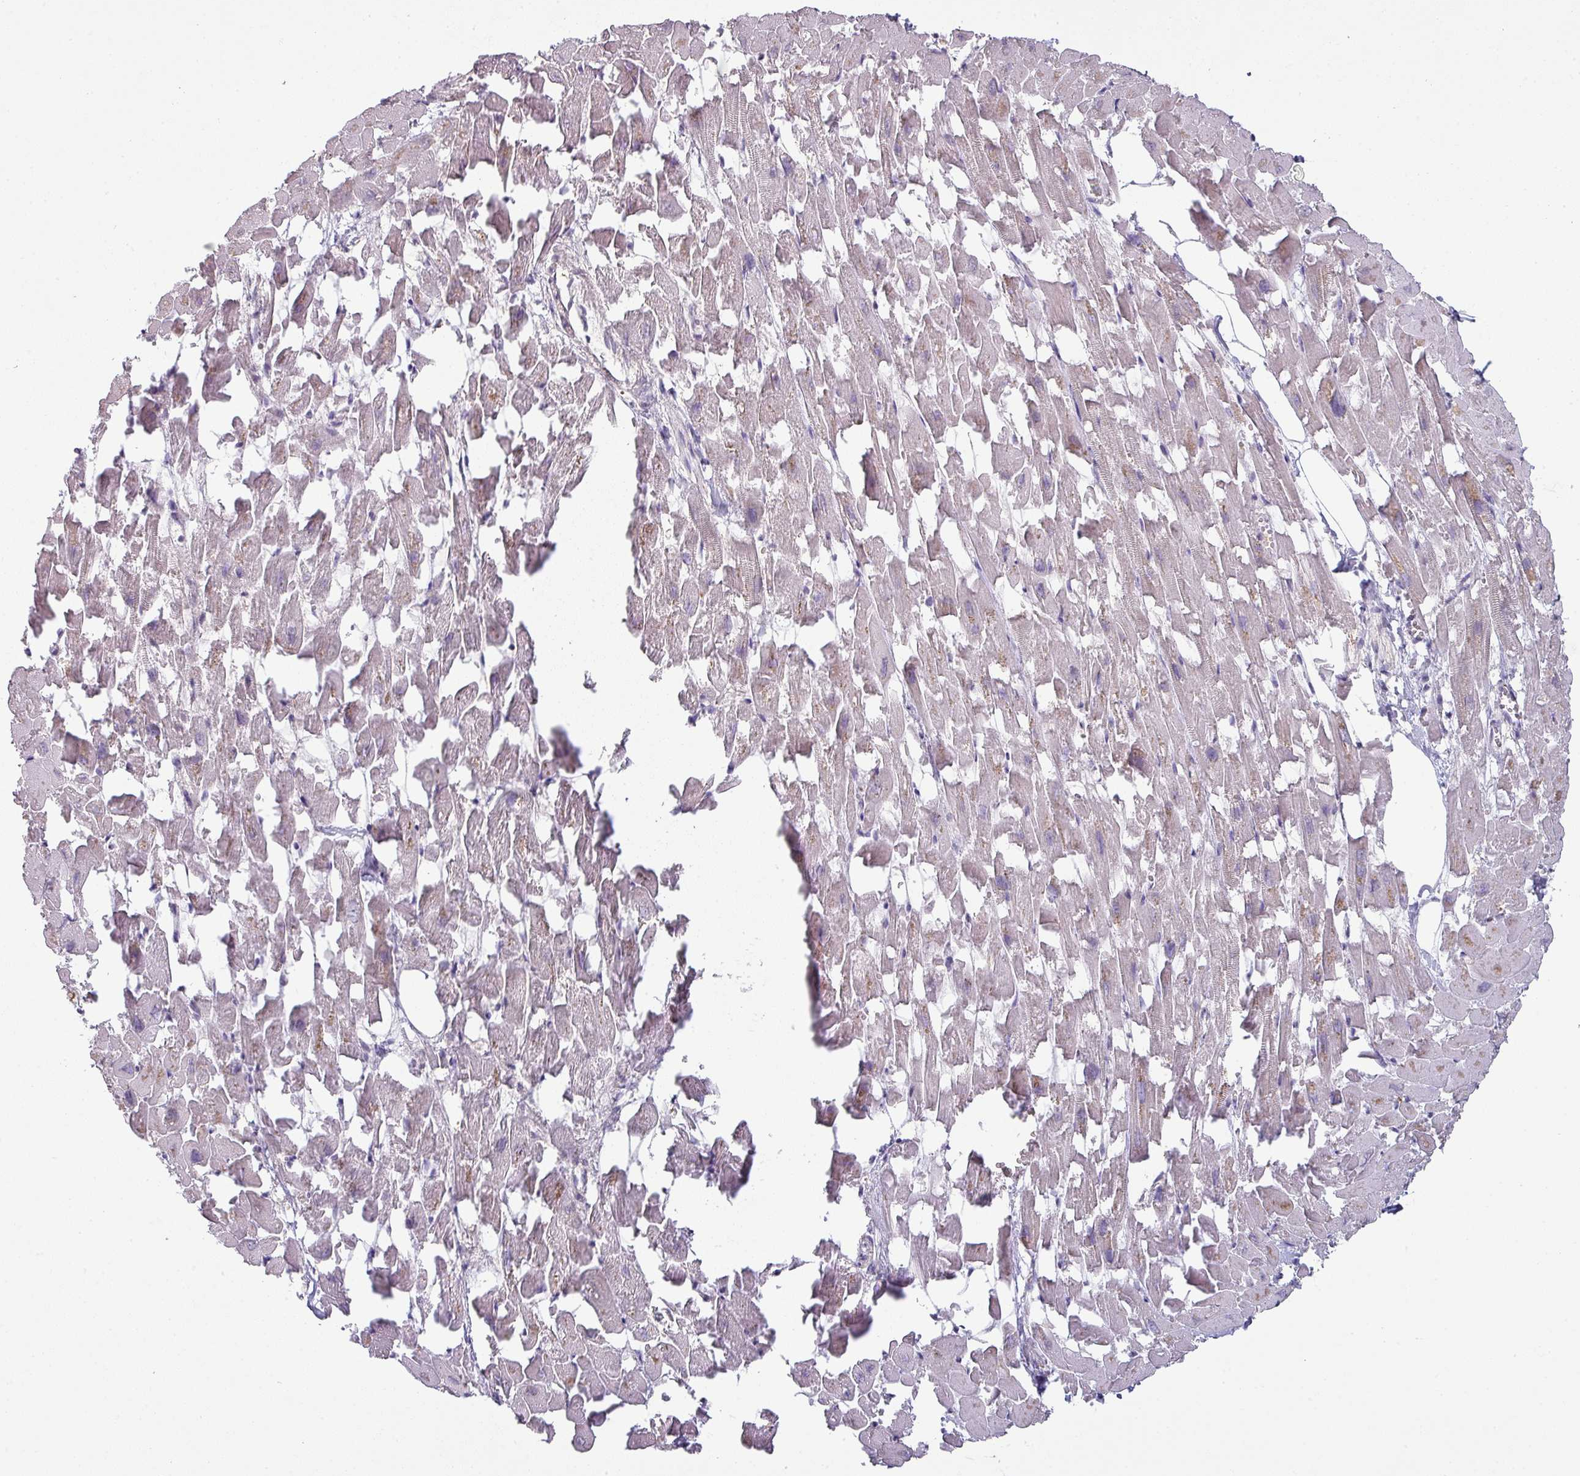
{"staining": {"intensity": "negative", "quantity": "none", "location": "none"}, "tissue": "heart muscle", "cell_type": "Cardiomyocytes", "image_type": "normal", "snomed": [{"axis": "morphology", "description": "Normal tissue, NOS"}, {"axis": "topography", "description": "Heart"}], "caption": "A photomicrograph of human heart muscle is negative for staining in cardiomyocytes. (DAB immunohistochemistry (IHC), high magnification).", "gene": "MAGEC3", "patient": {"sex": "female", "age": 64}}